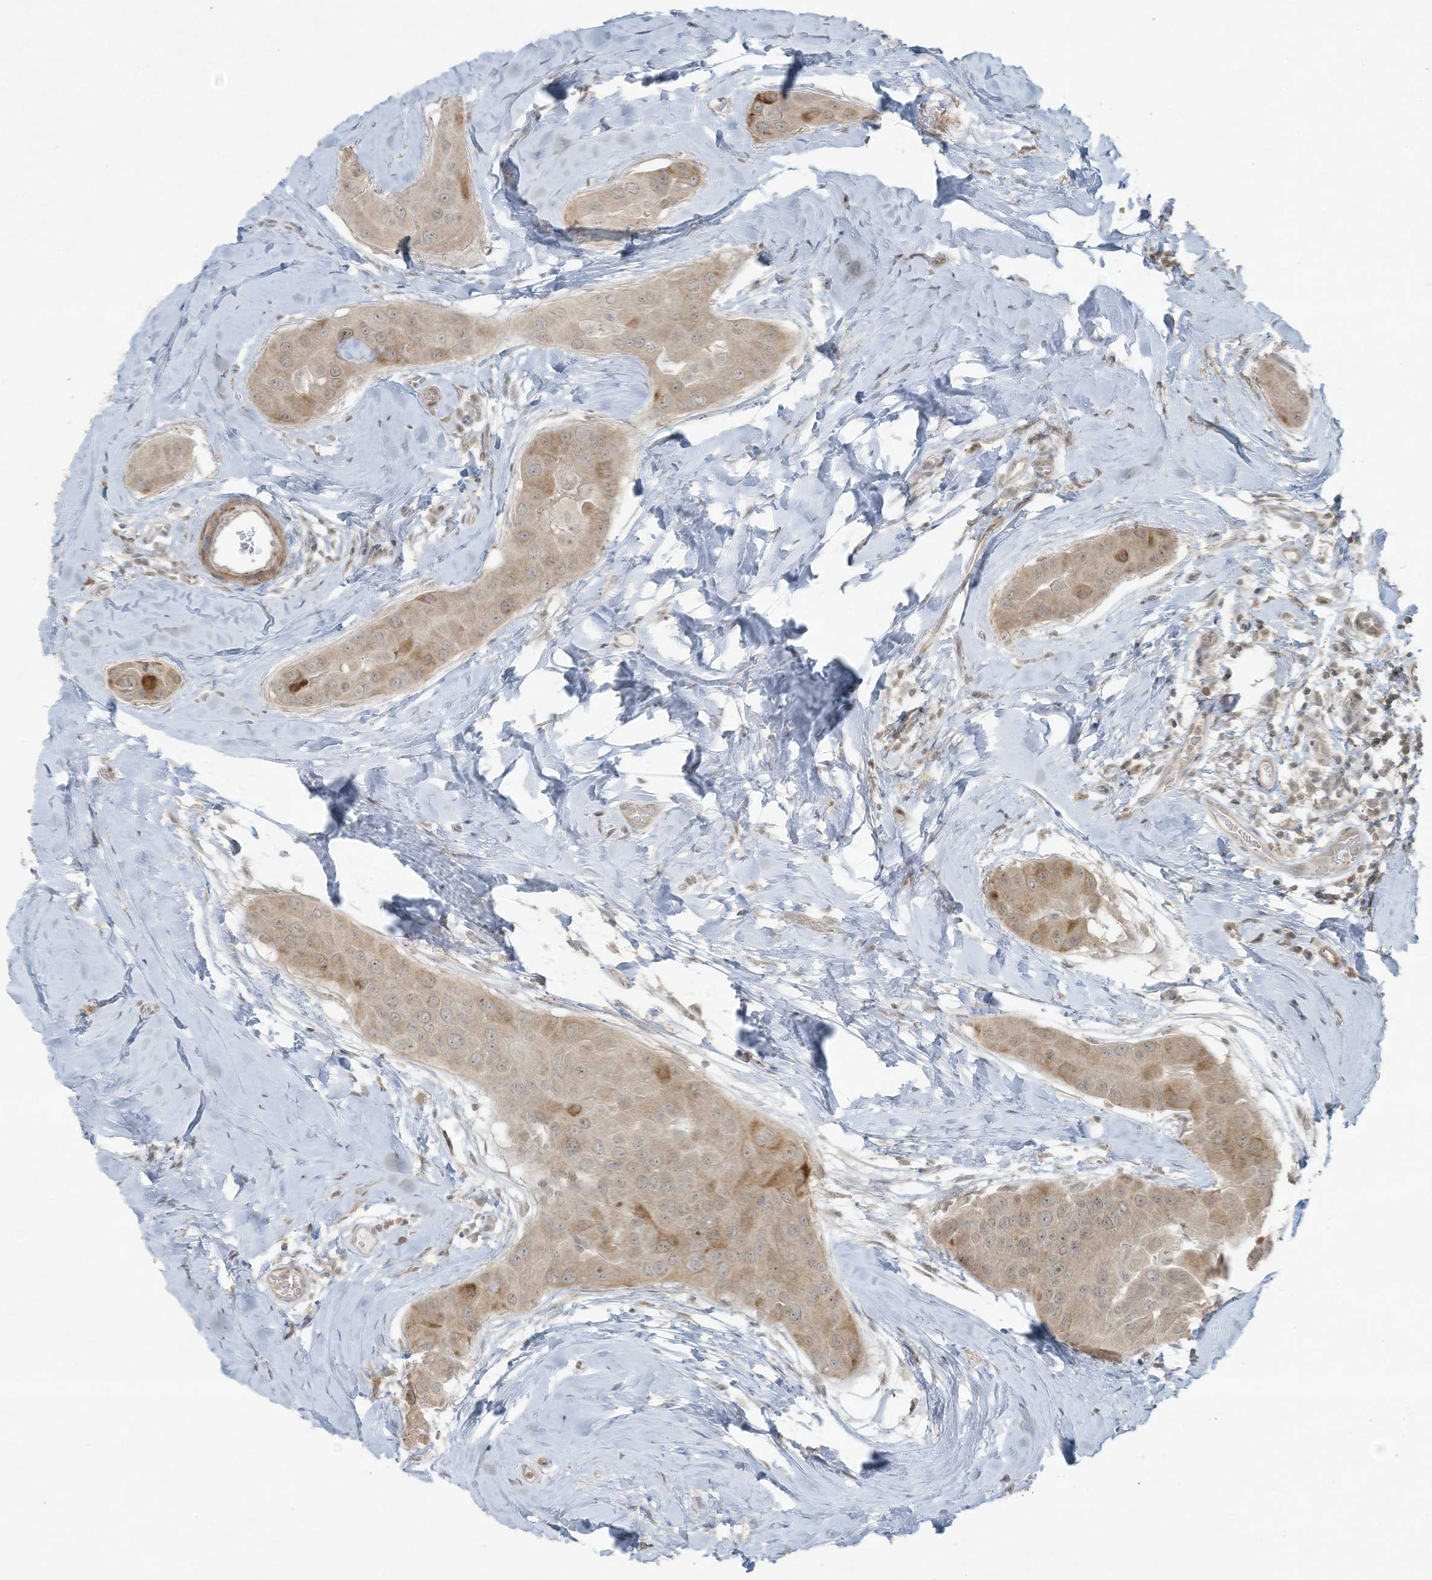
{"staining": {"intensity": "moderate", "quantity": "<25%", "location": "cytoplasmic/membranous"}, "tissue": "thyroid cancer", "cell_type": "Tumor cells", "image_type": "cancer", "snomed": [{"axis": "morphology", "description": "Papillary adenocarcinoma, NOS"}, {"axis": "topography", "description": "Thyroid gland"}], "caption": "Brown immunohistochemical staining in papillary adenocarcinoma (thyroid) displays moderate cytoplasmic/membranous staining in approximately <25% of tumor cells.", "gene": "ZNF263", "patient": {"sex": "male", "age": 33}}